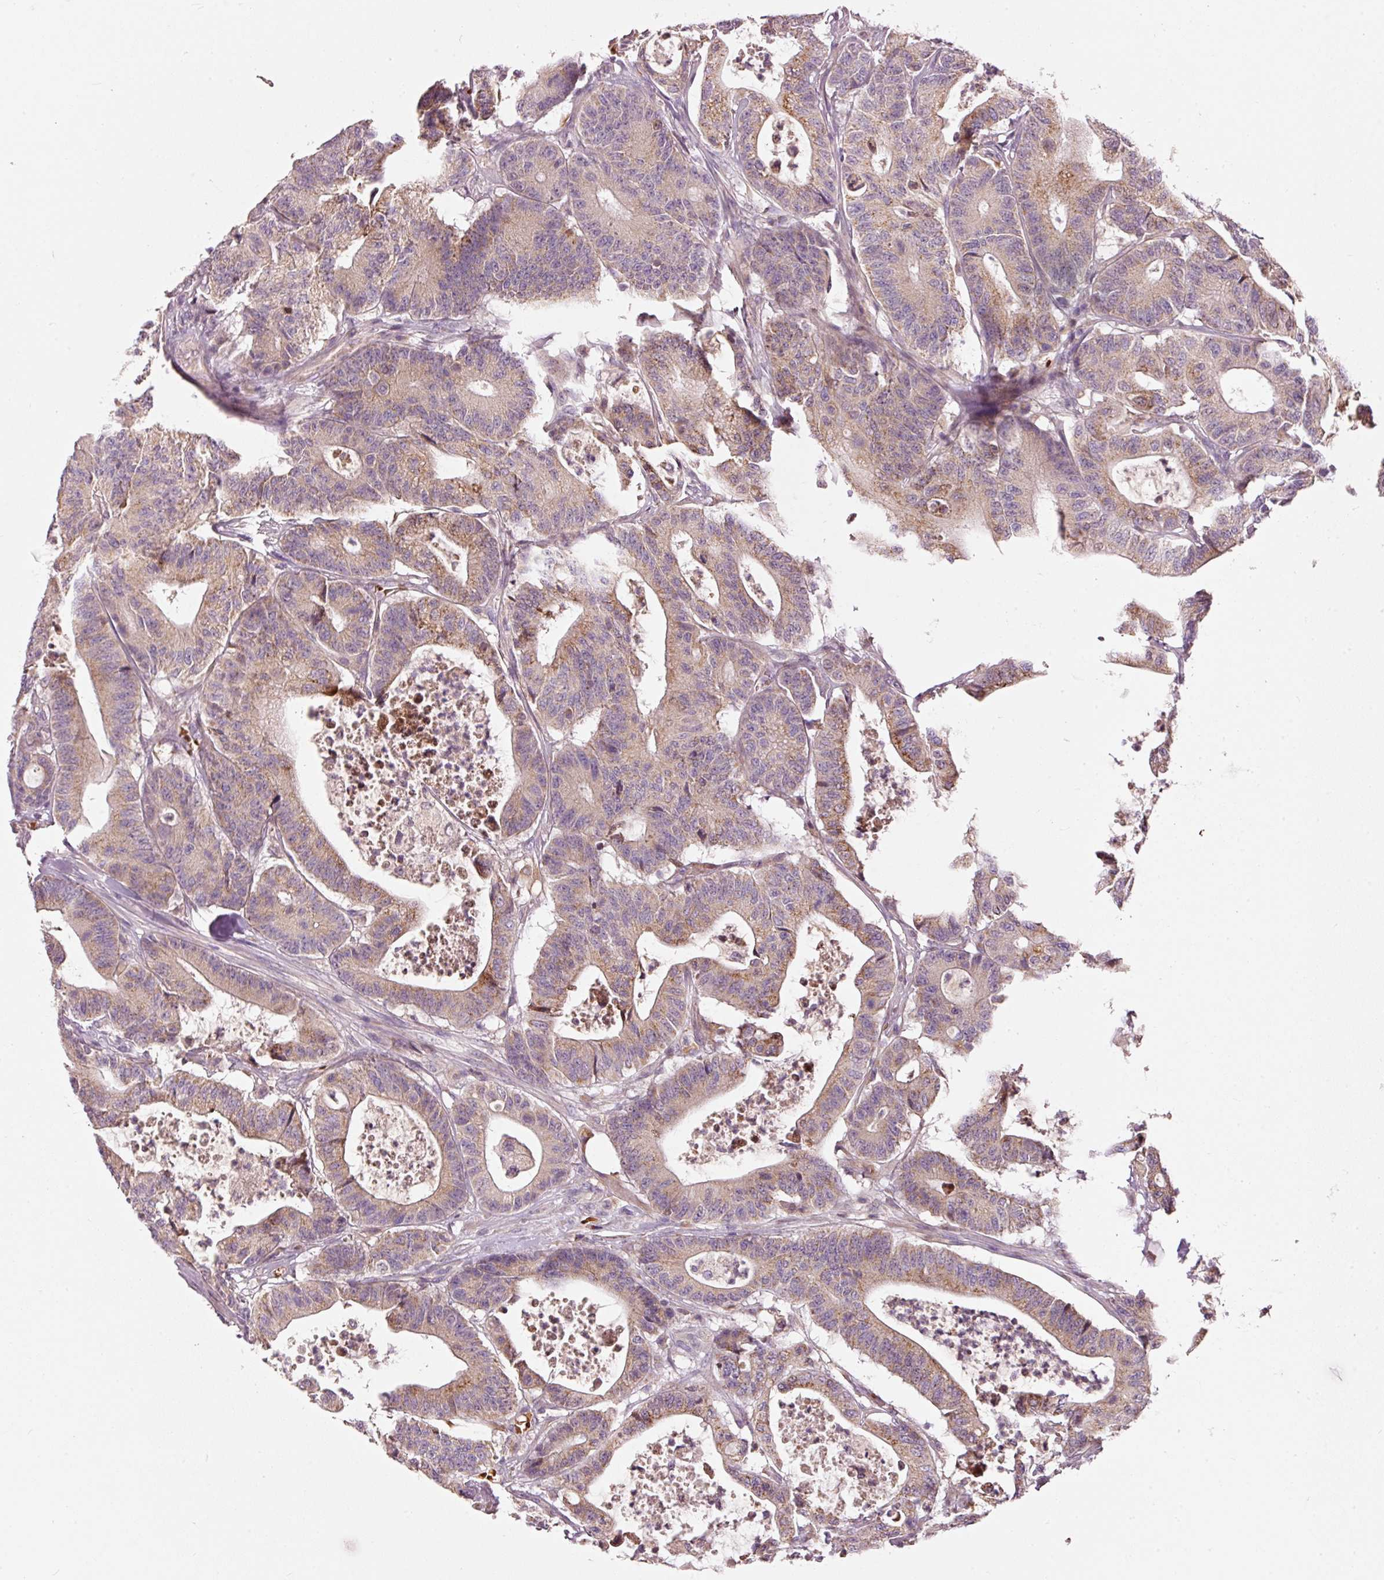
{"staining": {"intensity": "moderate", "quantity": "25%-75%", "location": "cytoplasmic/membranous"}, "tissue": "colorectal cancer", "cell_type": "Tumor cells", "image_type": "cancer", "snomed": [{"axis": "morphology", "description": "Adenocarcinoma, NOS"}, {"axis": "topography", "description": "Colon"}], "caption": "Human colorectal adenocarcinoma stained with a brown dye reveals moderate cytoplasmic/membranous positive expression in approximately 25%-75% of tumor cells.", "gene": "KLHL21", "patient": {"sex": "female", "age": 84}}